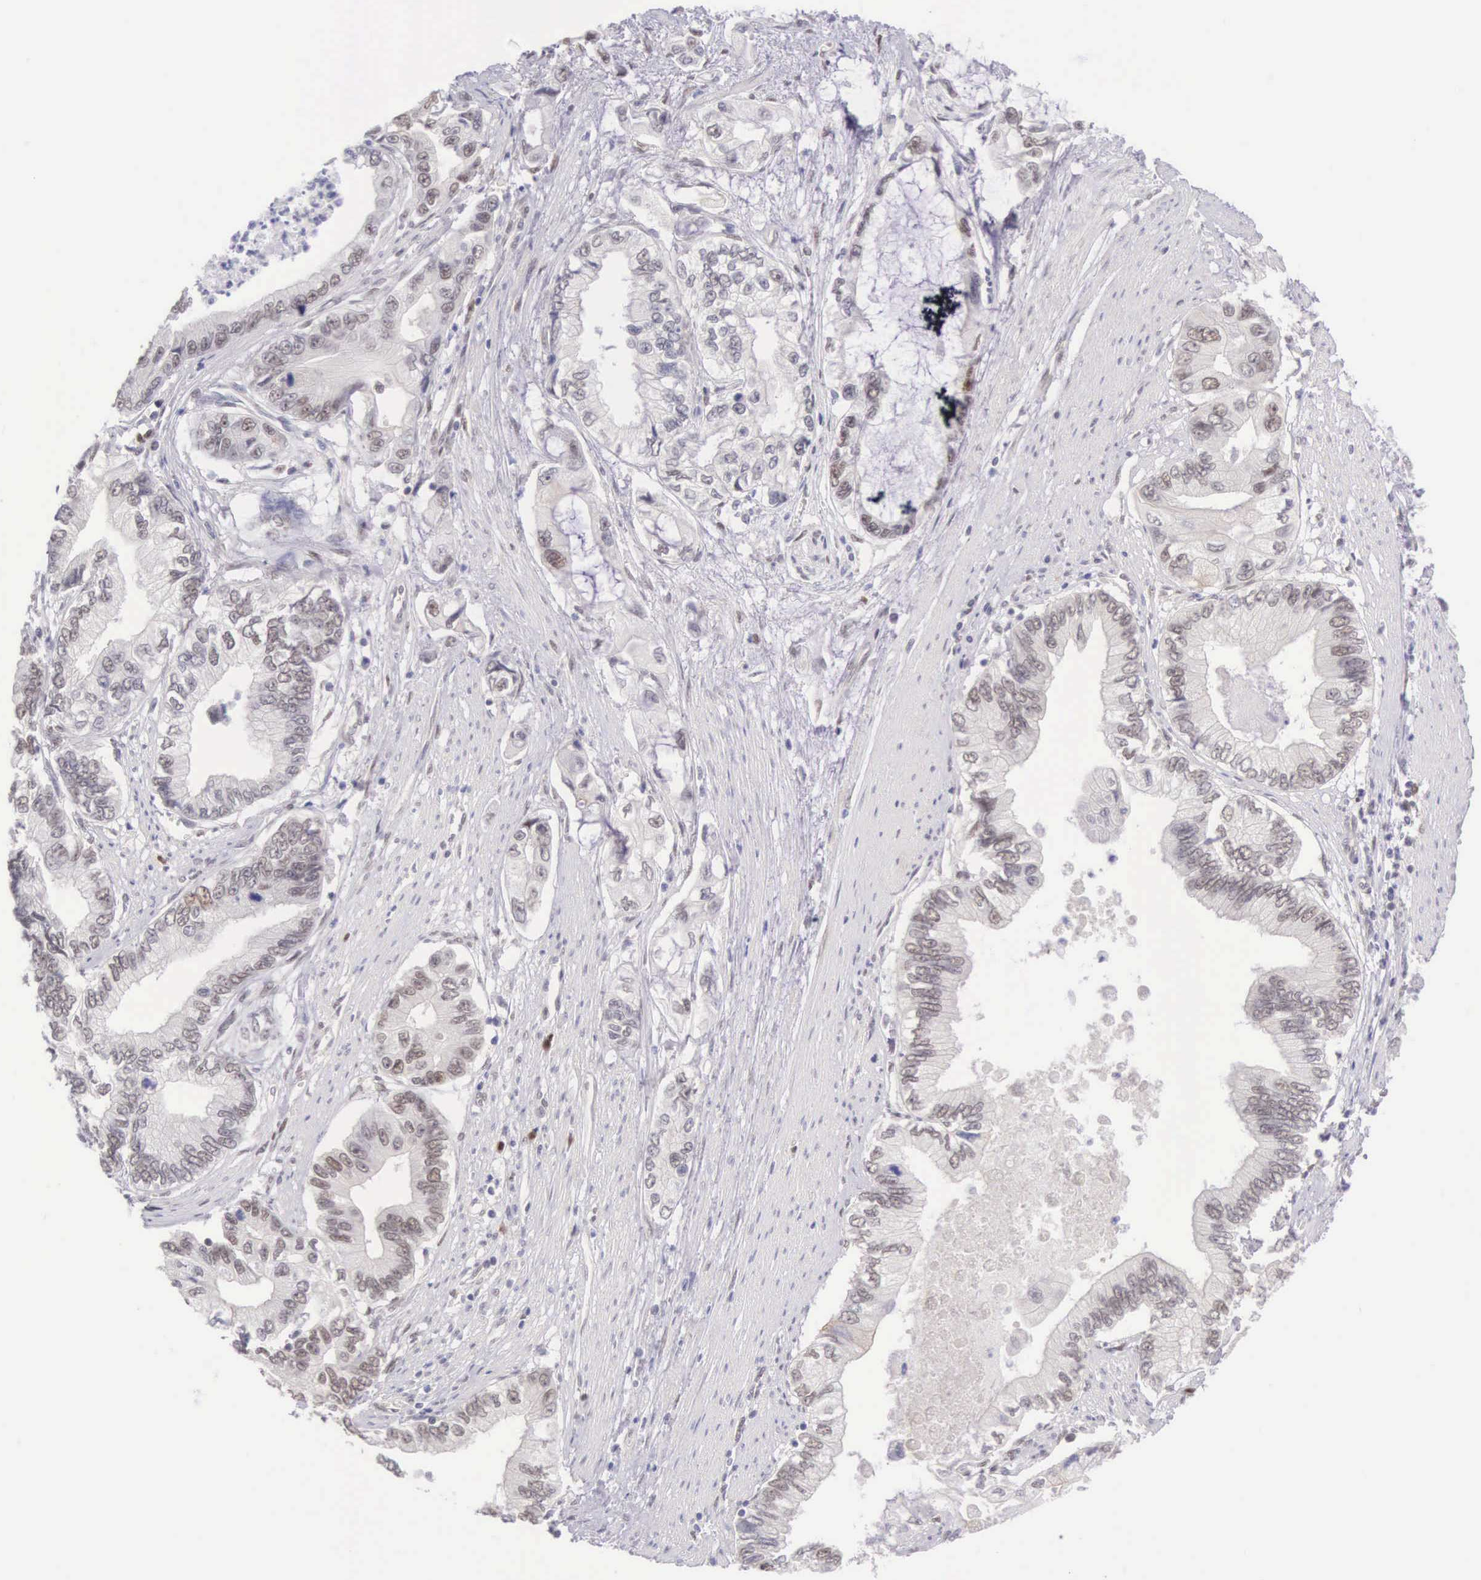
{"staining": {"intensity": "weak", "quantity": "<25%", "location": "nuclear"}, "tissue": "pancreatic cancer", "cell_type": "Tumor cells", "image_type": "cancer", "snomed": [{"axis": "morphology", "description": "Adenocarcinoma, NOS"}, {"axis": "topography", "description": "Pancreas"}, {"axis": "topography", "description": "Stomach, upper"}], "caption": "IHC of pancreatic cancer (adenocarcinoma) shows no positivity in tumor cells.", "gene": "CCDC117", "patient": {"sex": "male", "age": 77}}